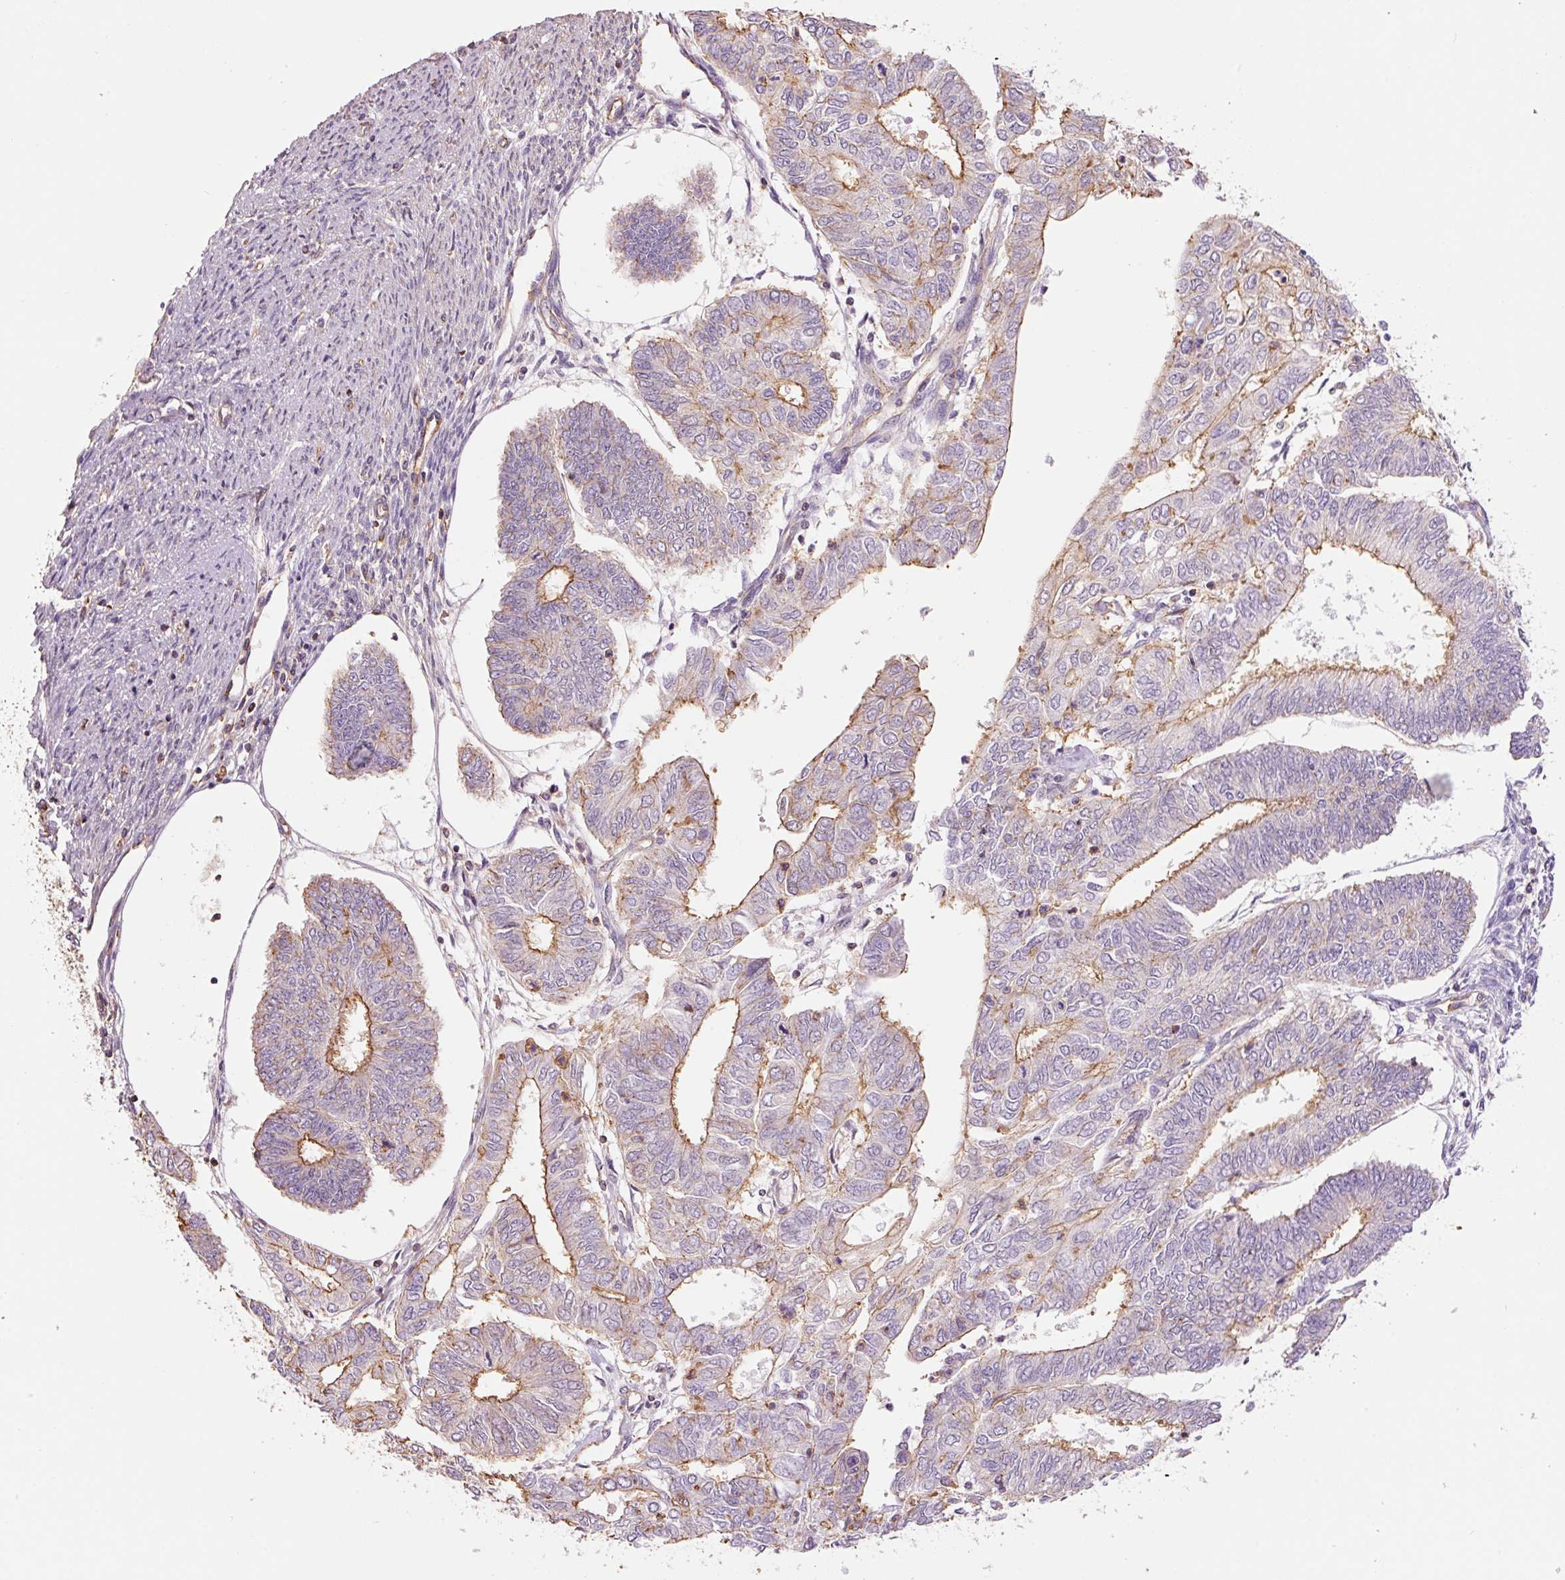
{"staining": {"intensity": "moderate", "quantity": "<25%", "location": "cytoplasmic/membranous"}, "tissue": "endometrial cancer", "cell_type": "Tumor cells", "image_type": "cancer", "snomed": [{"axis": "morphology", "description": "Adenocarcinoma, NOS"}, {"axis": "topography", "description": "Endometrium"}], "caption": "A photomicrograph of human endometrial cancer stained for a protein demonstrates moderate cytoplasmic/membranous brown staining in tumor cells.", "gene": "PPP1R1B", "patient": {"sex": "female", "age": 68}}